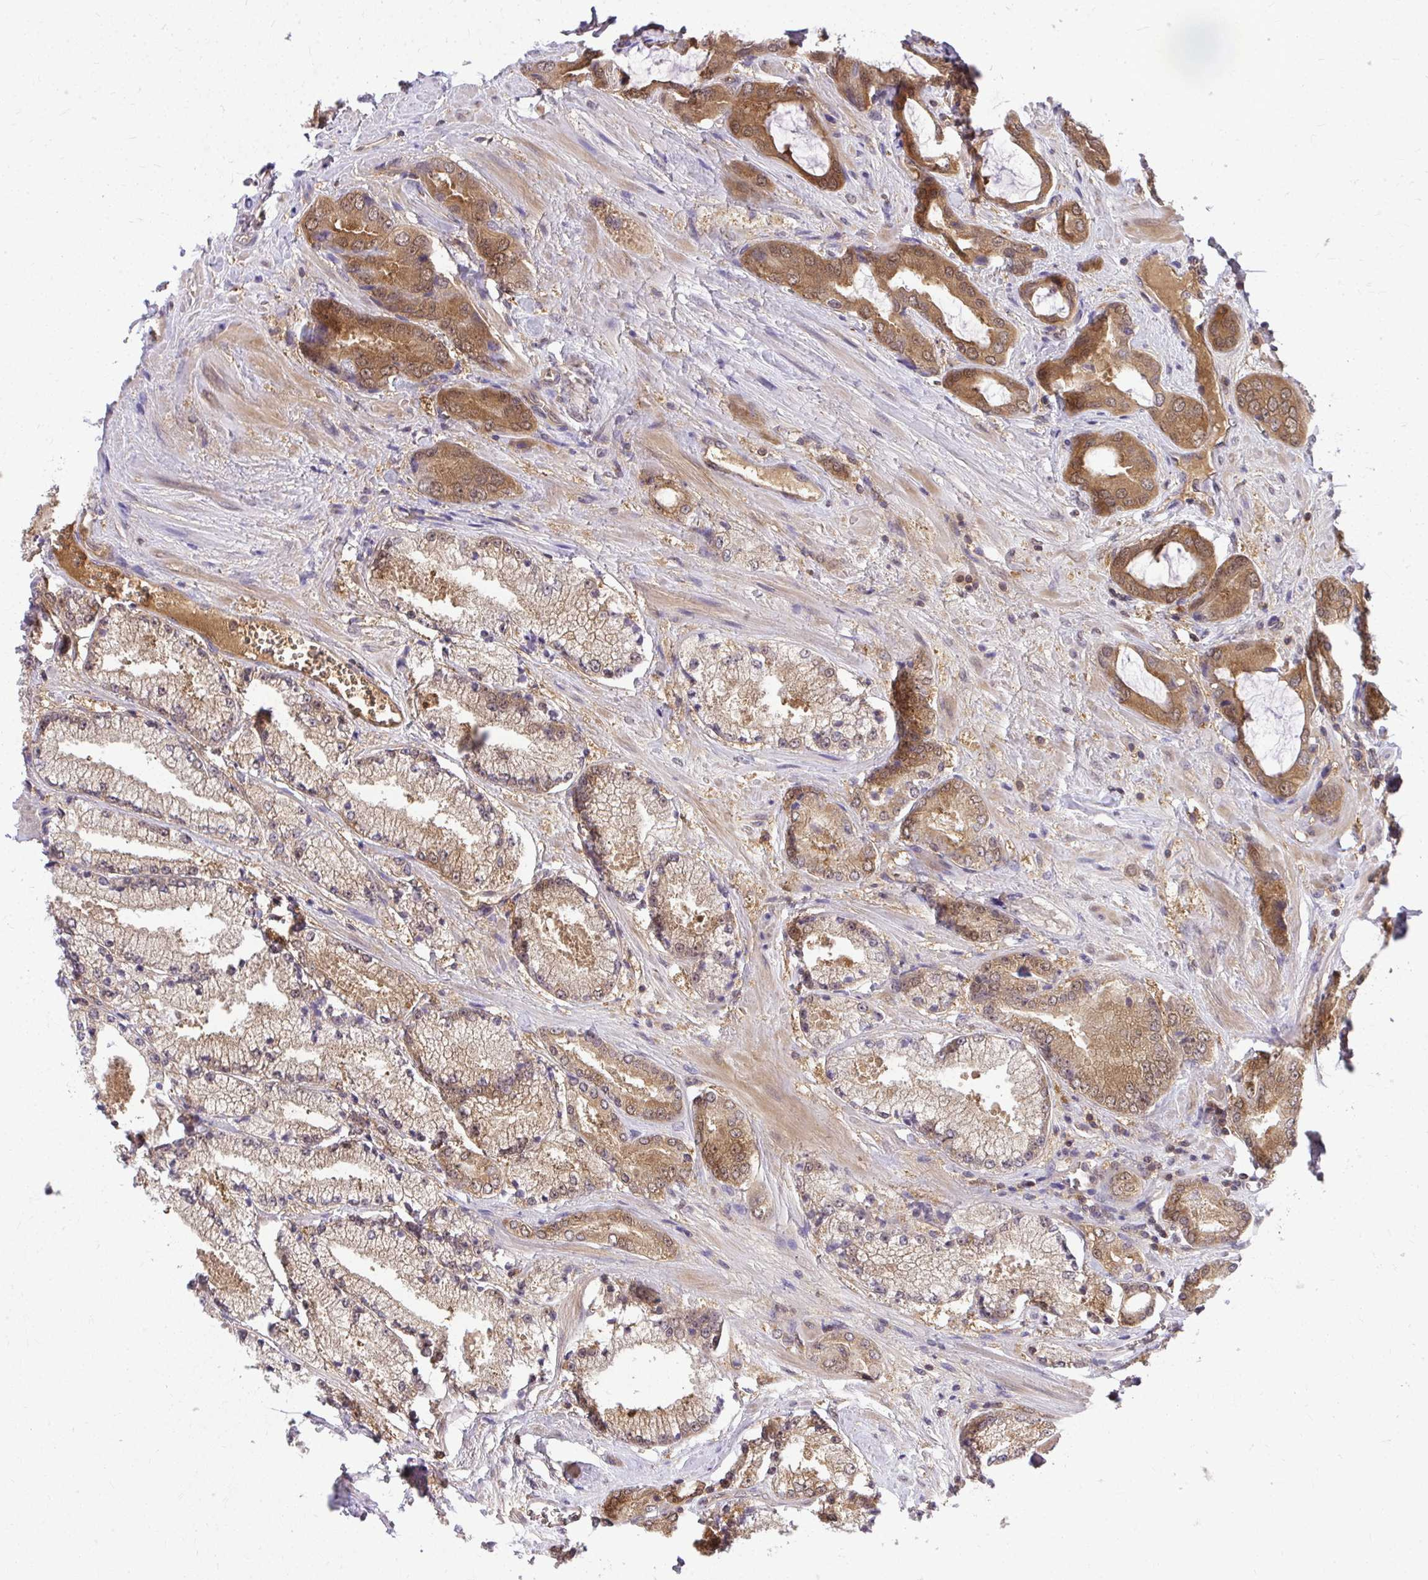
{"staining": {"intensity": "moderate", "quantity": "<25%", "location": "cytoplasmic/membranous"}, "tissue": "prostate cancer", "cell_type": "Tumor cells", "image_type": "cancer", "snomed": [{"axis": "morphology", "description": "Adenocarcinoma, High grade"}, {"axis": "topography", "description": "Prostate"}], "caption": "Human prostate cancer (high-grade adenocarcinoma) stained with a protein marker demonstrates moderate staining in tumor cells.", "gene": "HDHD2", "patient": {"sex": "male", "age": 63}}